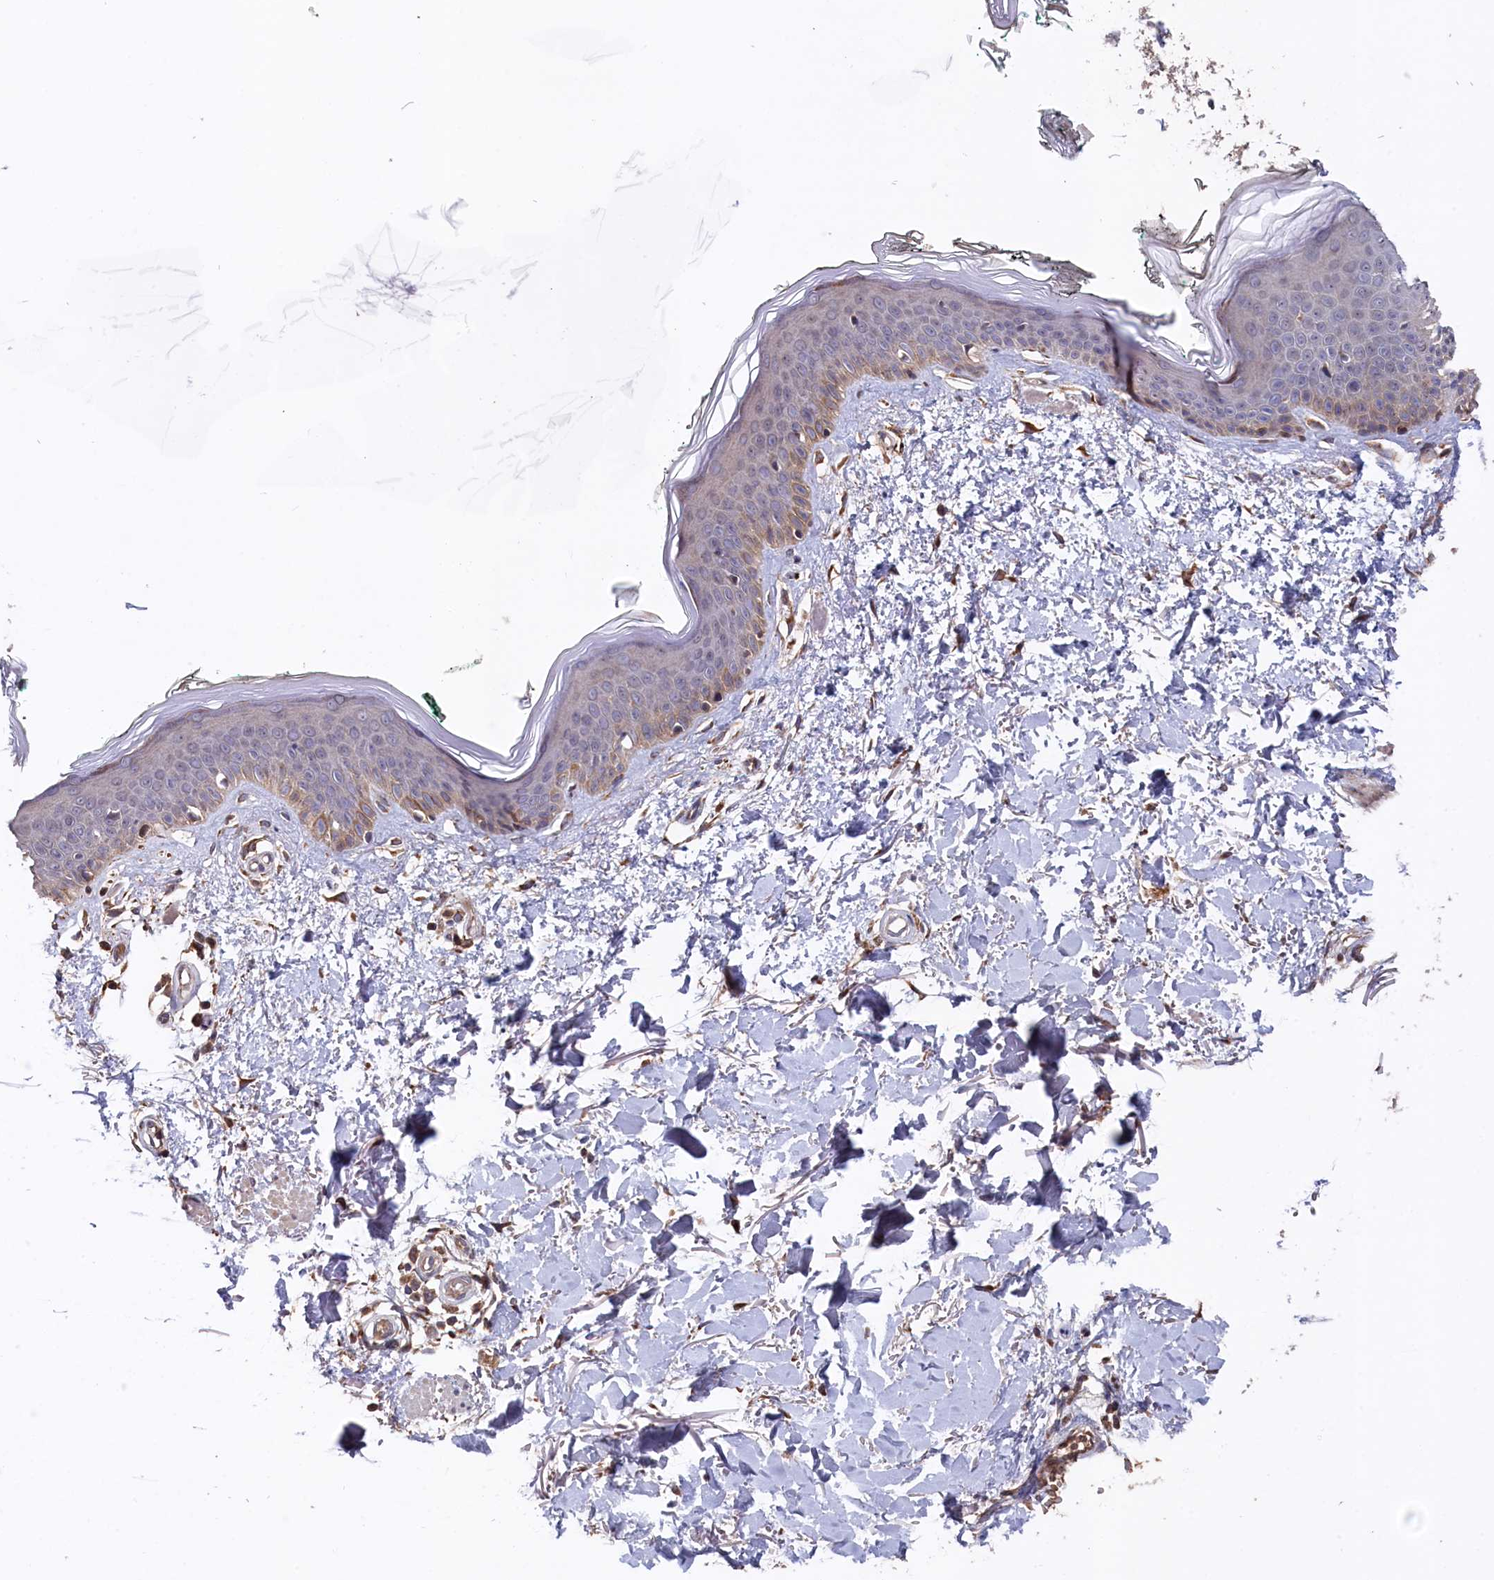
{"staining": {"intensity": "strong", "quantity": ">75%", "location": "cytoplasmic/membranous"}, "tissue": "skin", "cell_type": "Fibroblasts", "image_type": "normal", "snomed": [{"axis": "morphology", "description": "Normal tissue, NOS"}, {"axis": "topography", "description": "Skin"}], "caption": "Benign skin displays strong cytoplasmic/membranous staining in approximately >75% of fibroblasts The staining was performed using DAB (3,3'-diaminobenzidine), with brown indicating positive protein expression. Nuclei are stained blue with hematoxylin..", "gene": "SLC12A4", "patient": {"sex": "male", "age": 62}}